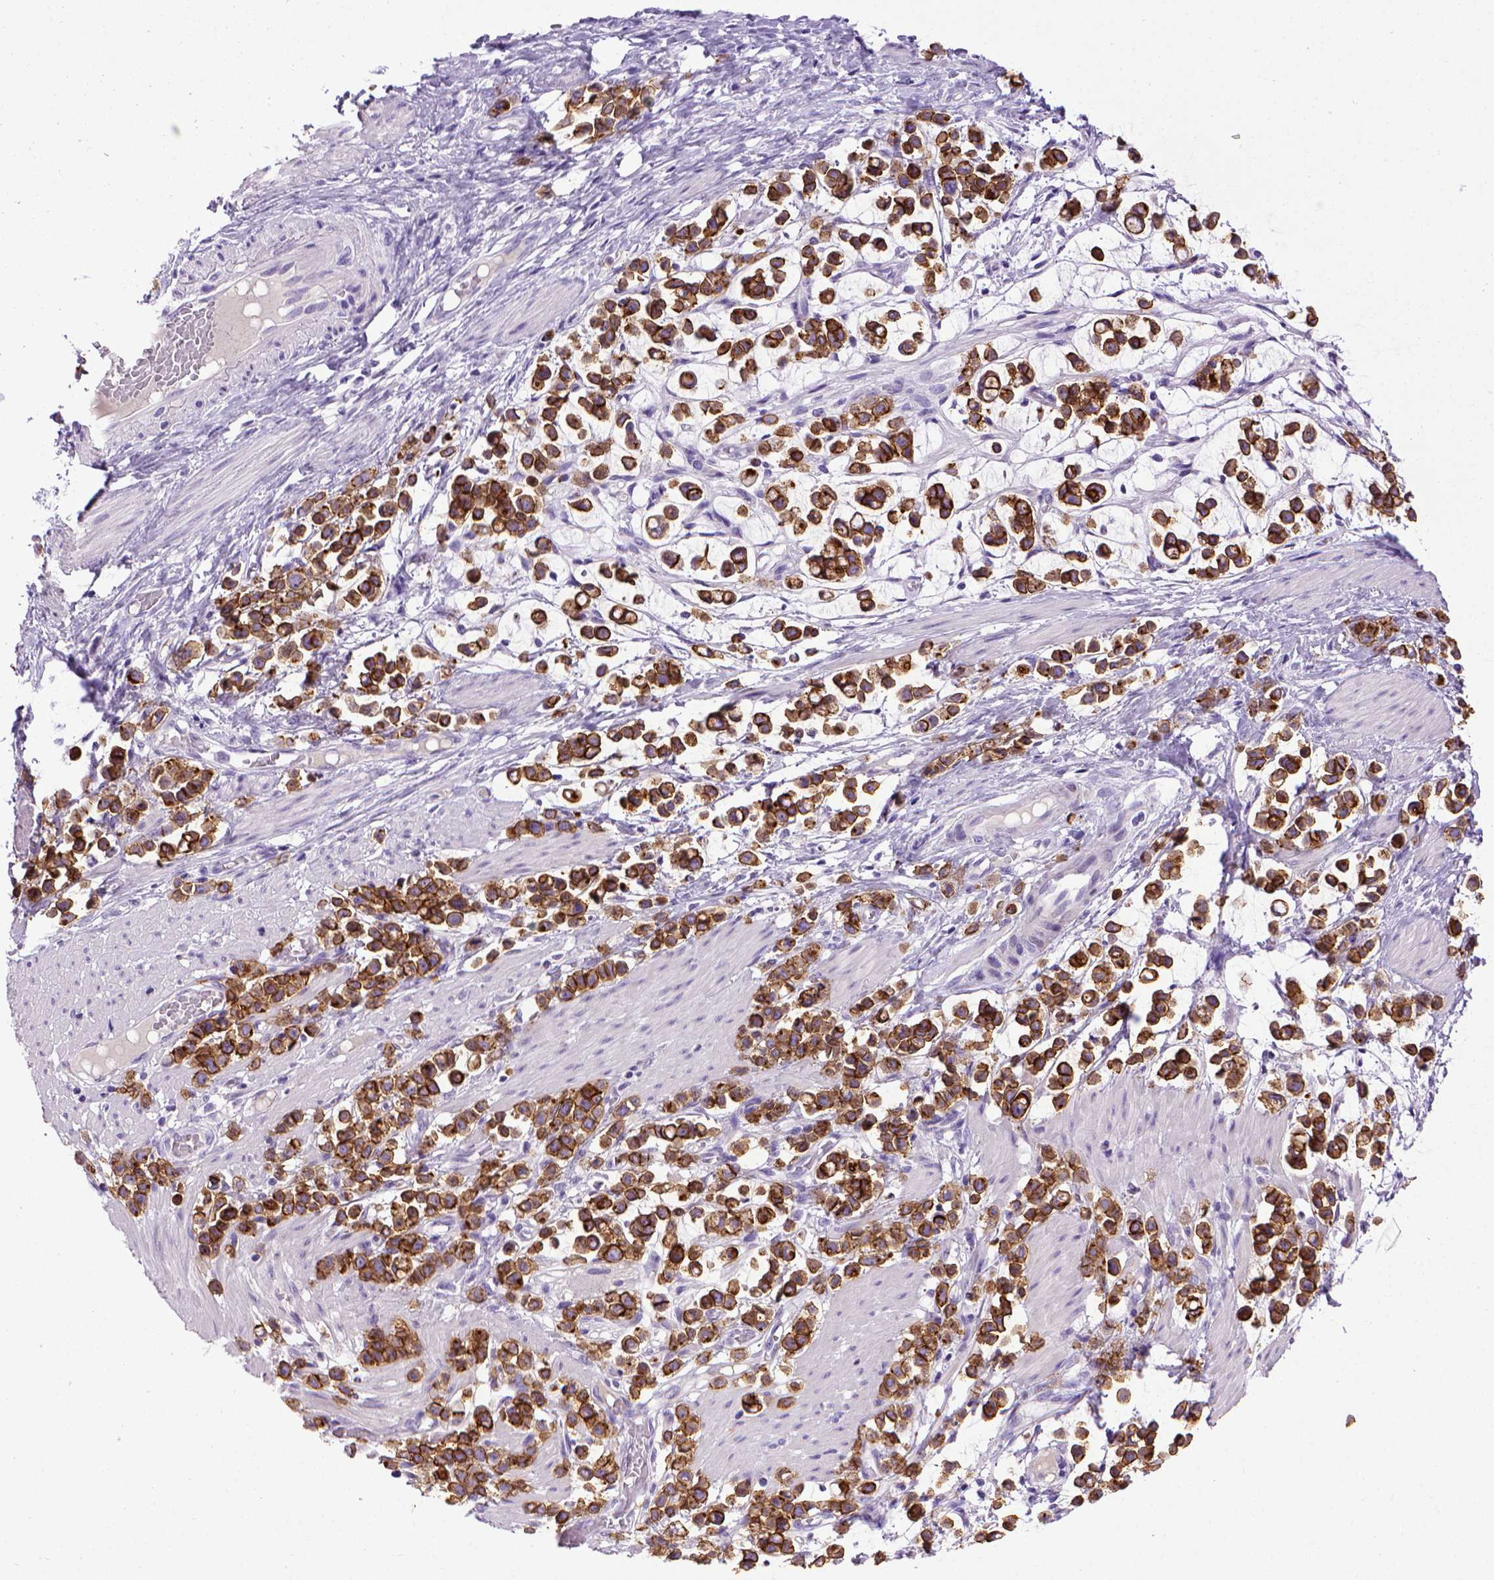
{"staining": {"intensity": "strong", "quantity": ">75%", "location": "cytoplasmic/membranous"}, "tissue": "stomach cancer", "cell_type": "Tumor cells", "image_type": "cancer", "snomed": [{"axis": "morphology", "description": "Adenocarcinoma, NOS"}, {"axis": "topography", "description": "Stomach"}], "caption": "Immunohistochemistry (IHC) image of neoplastic tissue: human stomach cancer (adenocarcinoma) stained using immunohistochemistry (IHC) exhibits high levels of strong protein expression localized specifically in the cytoplasmic/membranous of tumor cells, appearing as a cytoplasmic/membranous brown color.", "gene": "CDH1", "patient": {"sex": "male", "age": 82}}